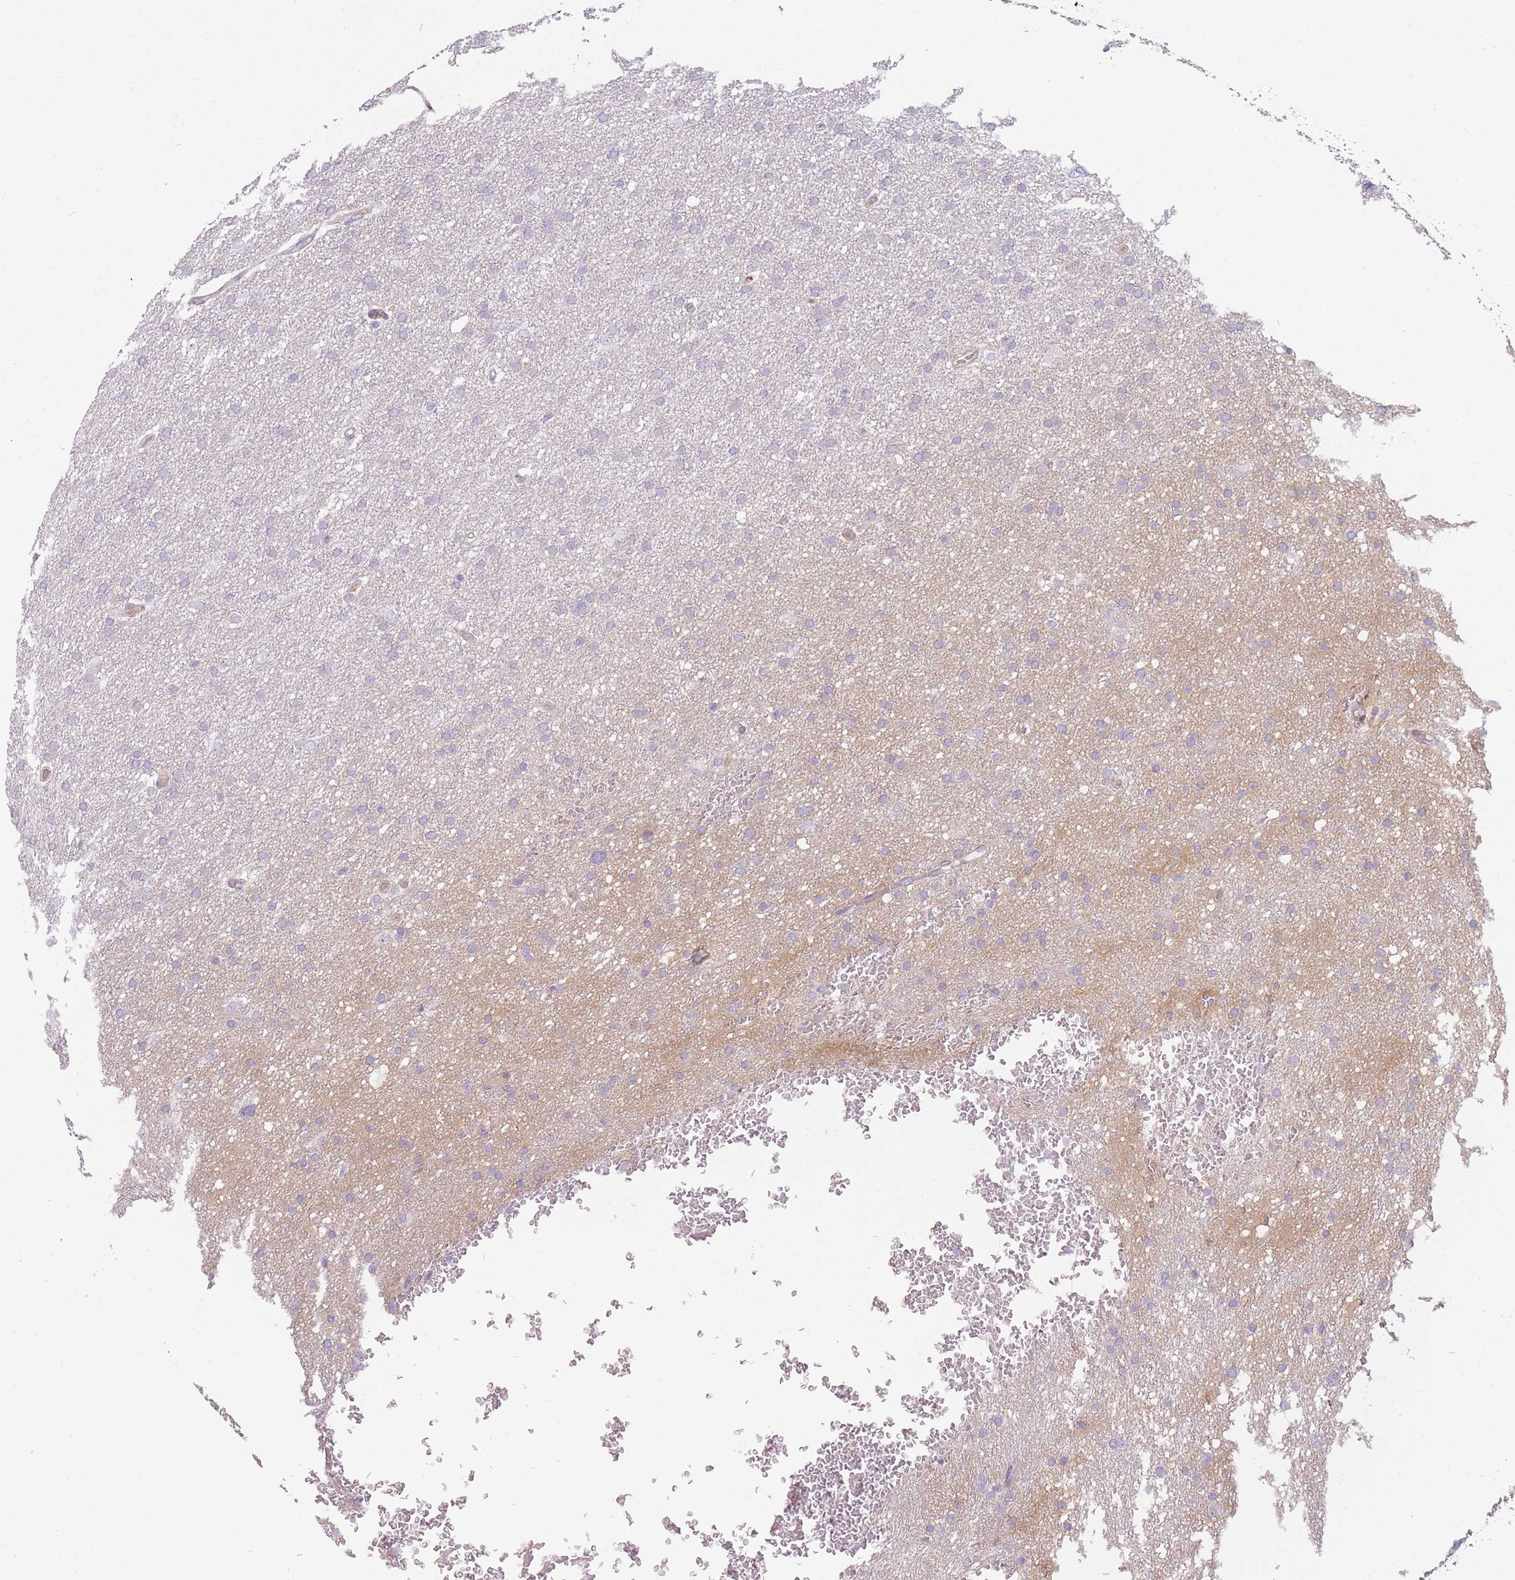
{"staining": {"intensity": "negative", "quantity": "none", "location": "none"}, "tissue": "glioma", "cell_type": "Tumor cells", "image_type": "cancer", "snomed": [{"axis": "morphology", "description": "Glioma, malignant, High grade"}, {"axis": "topography", "description": "Cerebral cortex"}], "caption": "Malignant high-grade glioma was stained to show a protein in brown. There is no significant expression in tumor cells.", "gene": "PGRMC2", "patient": {"sex": "female", "age": 36}}